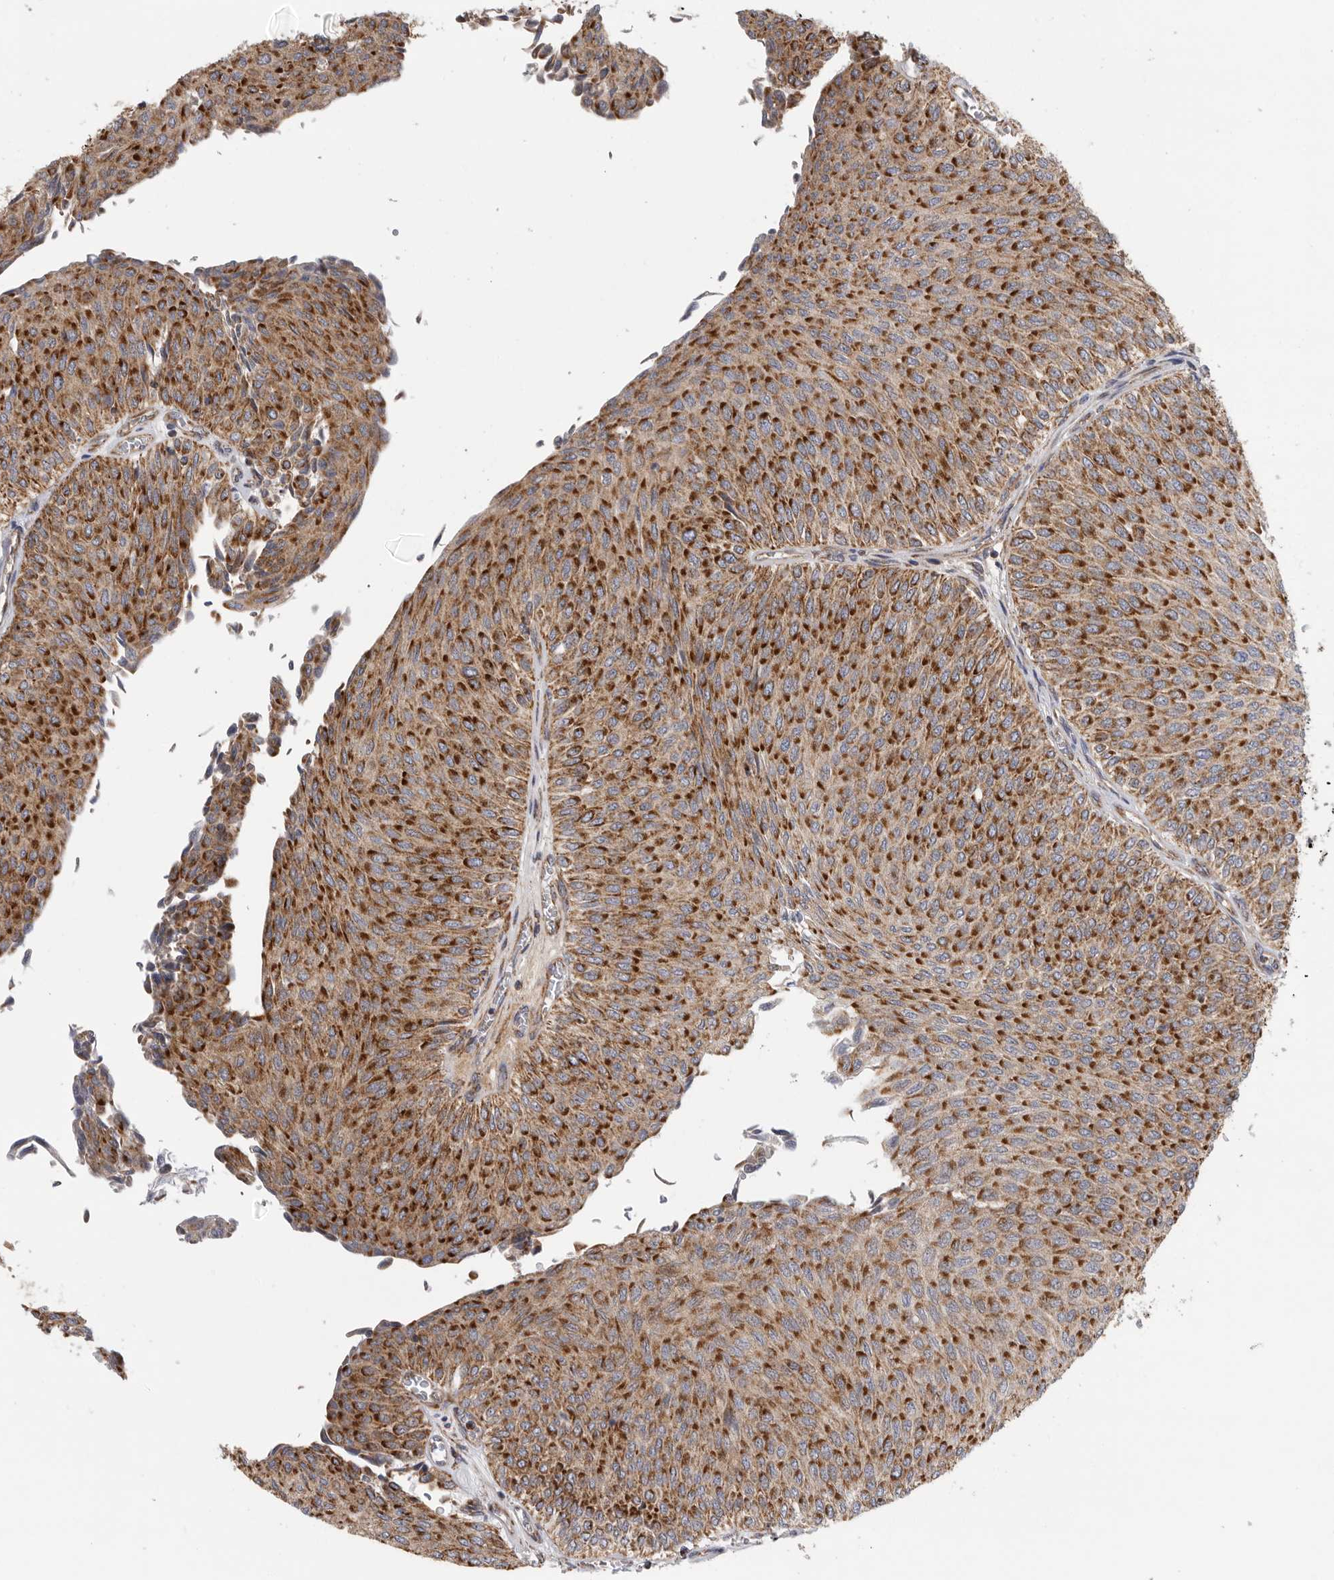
{"staining": {"intensity": "strong", "quantity": ">75%", "location": "cytoplasmic/membranous"}, "tissue": "urothelial cancer", "cell_type": "Tumor cells", "image_type": "cancer", "snomed": [{"axis": "morphology", "description": "Urothelial carcinoma, Low grade"}, {"axis": "topography", "description": "Urinary bladder"}], "caption": "IHC (DAB) staining of low-grade urothelial carcinoma shows strong cytoplasmic/membranous protein expression in about >75% of tumor cells.", "gene": "FKBP8", "patient": {"sex": "male", "age": 78}}